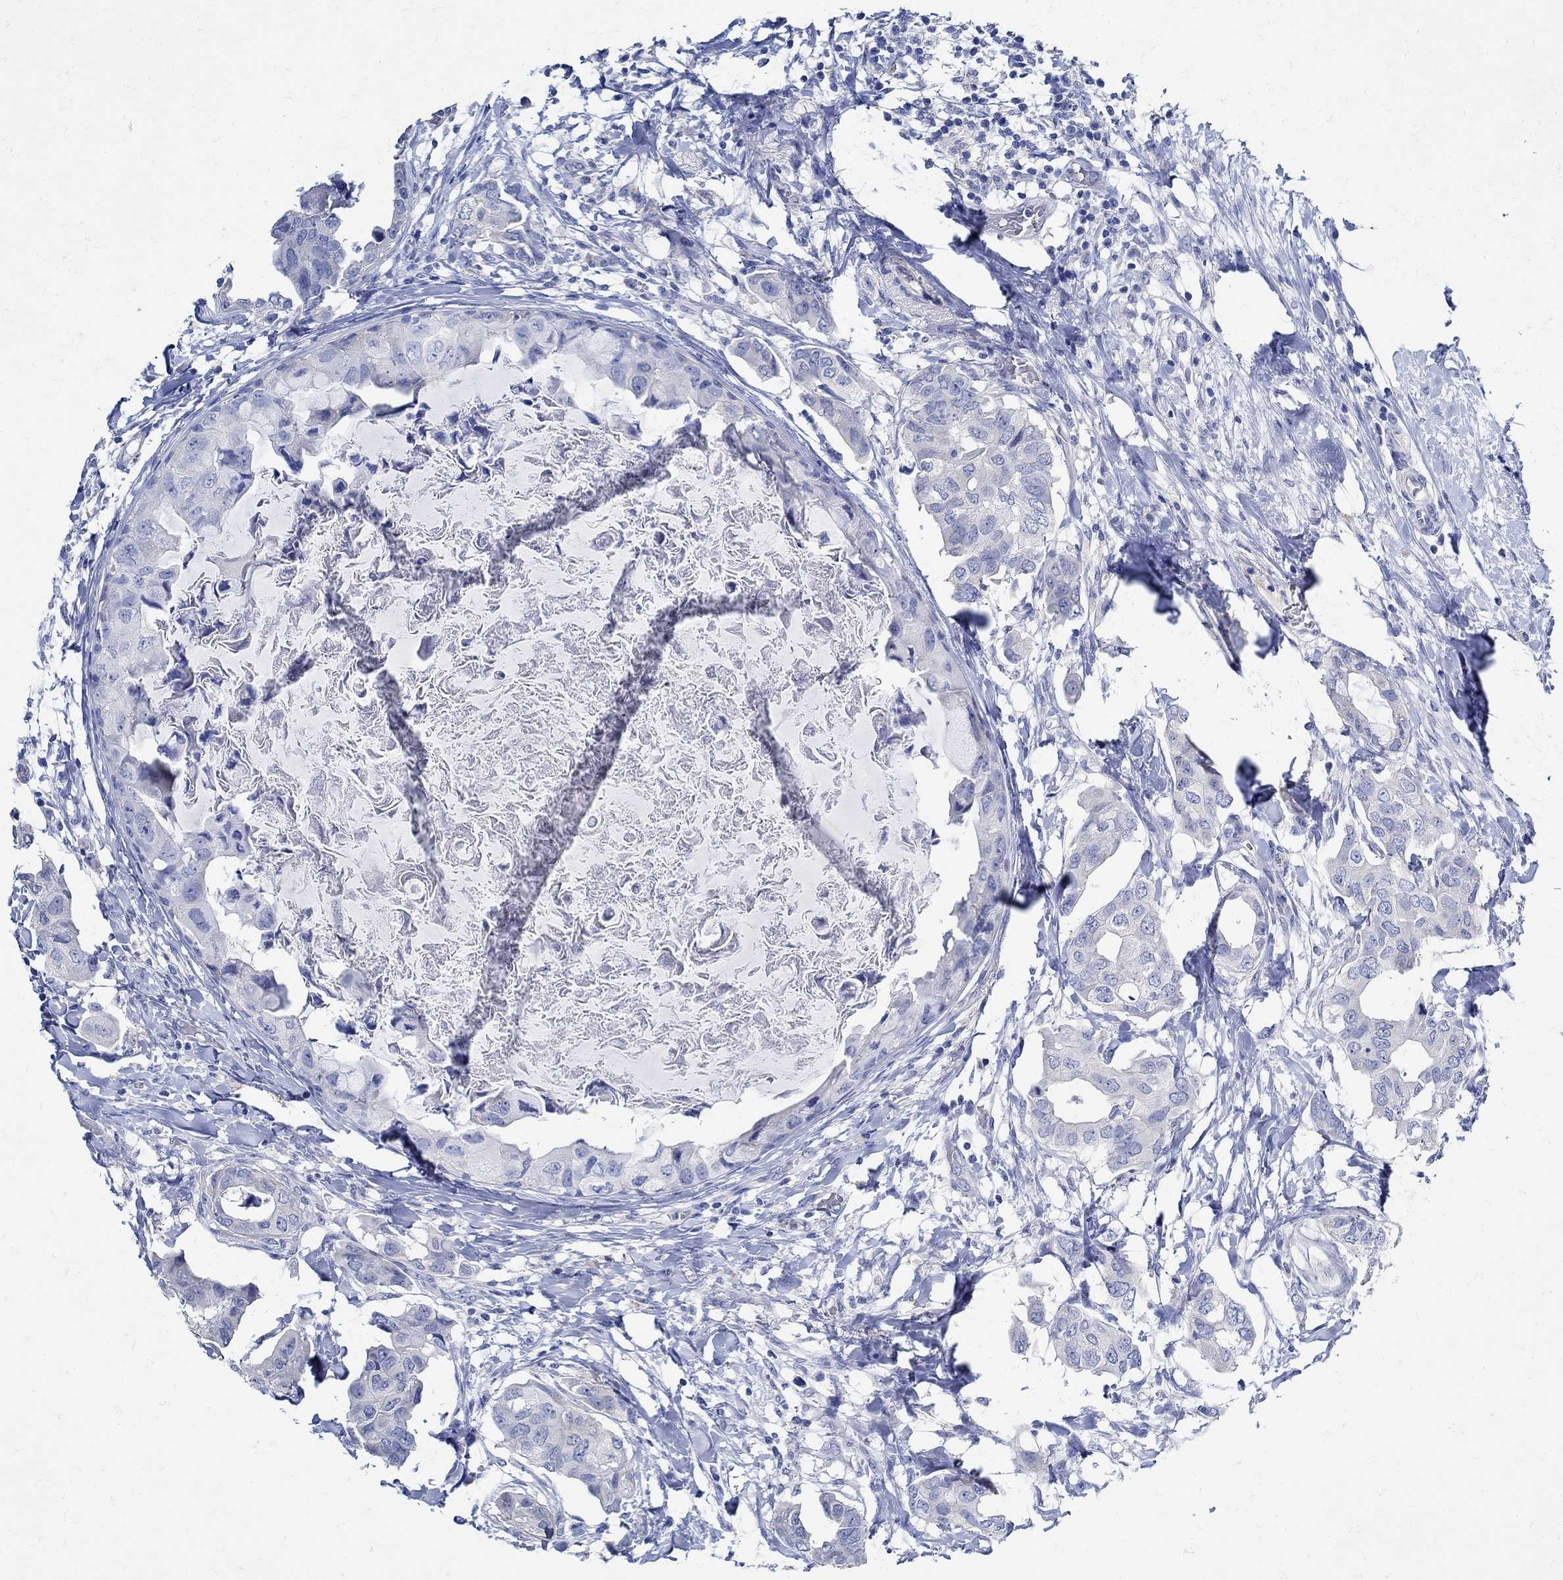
{"staining": {"intensity": "negative", "quantity": "none", "location": "none"}, "tissue": "breast cancer", "cell_type": "Tumor cells", "image_type": "cancer", "snomed": [{"axis": "morphology", "description": "Normal tissue, NOS"}, {"axis": "morphology", "description": "Duct carcinoma"}, {"axis": "topography", "description": "Breast"}], "caption": "This is an immunohistochemistry micrograph of breast cancer. There is no positivity in tumor cells.", "gene": "NOS1", "patient": {"sex": "female", "age": 40}}